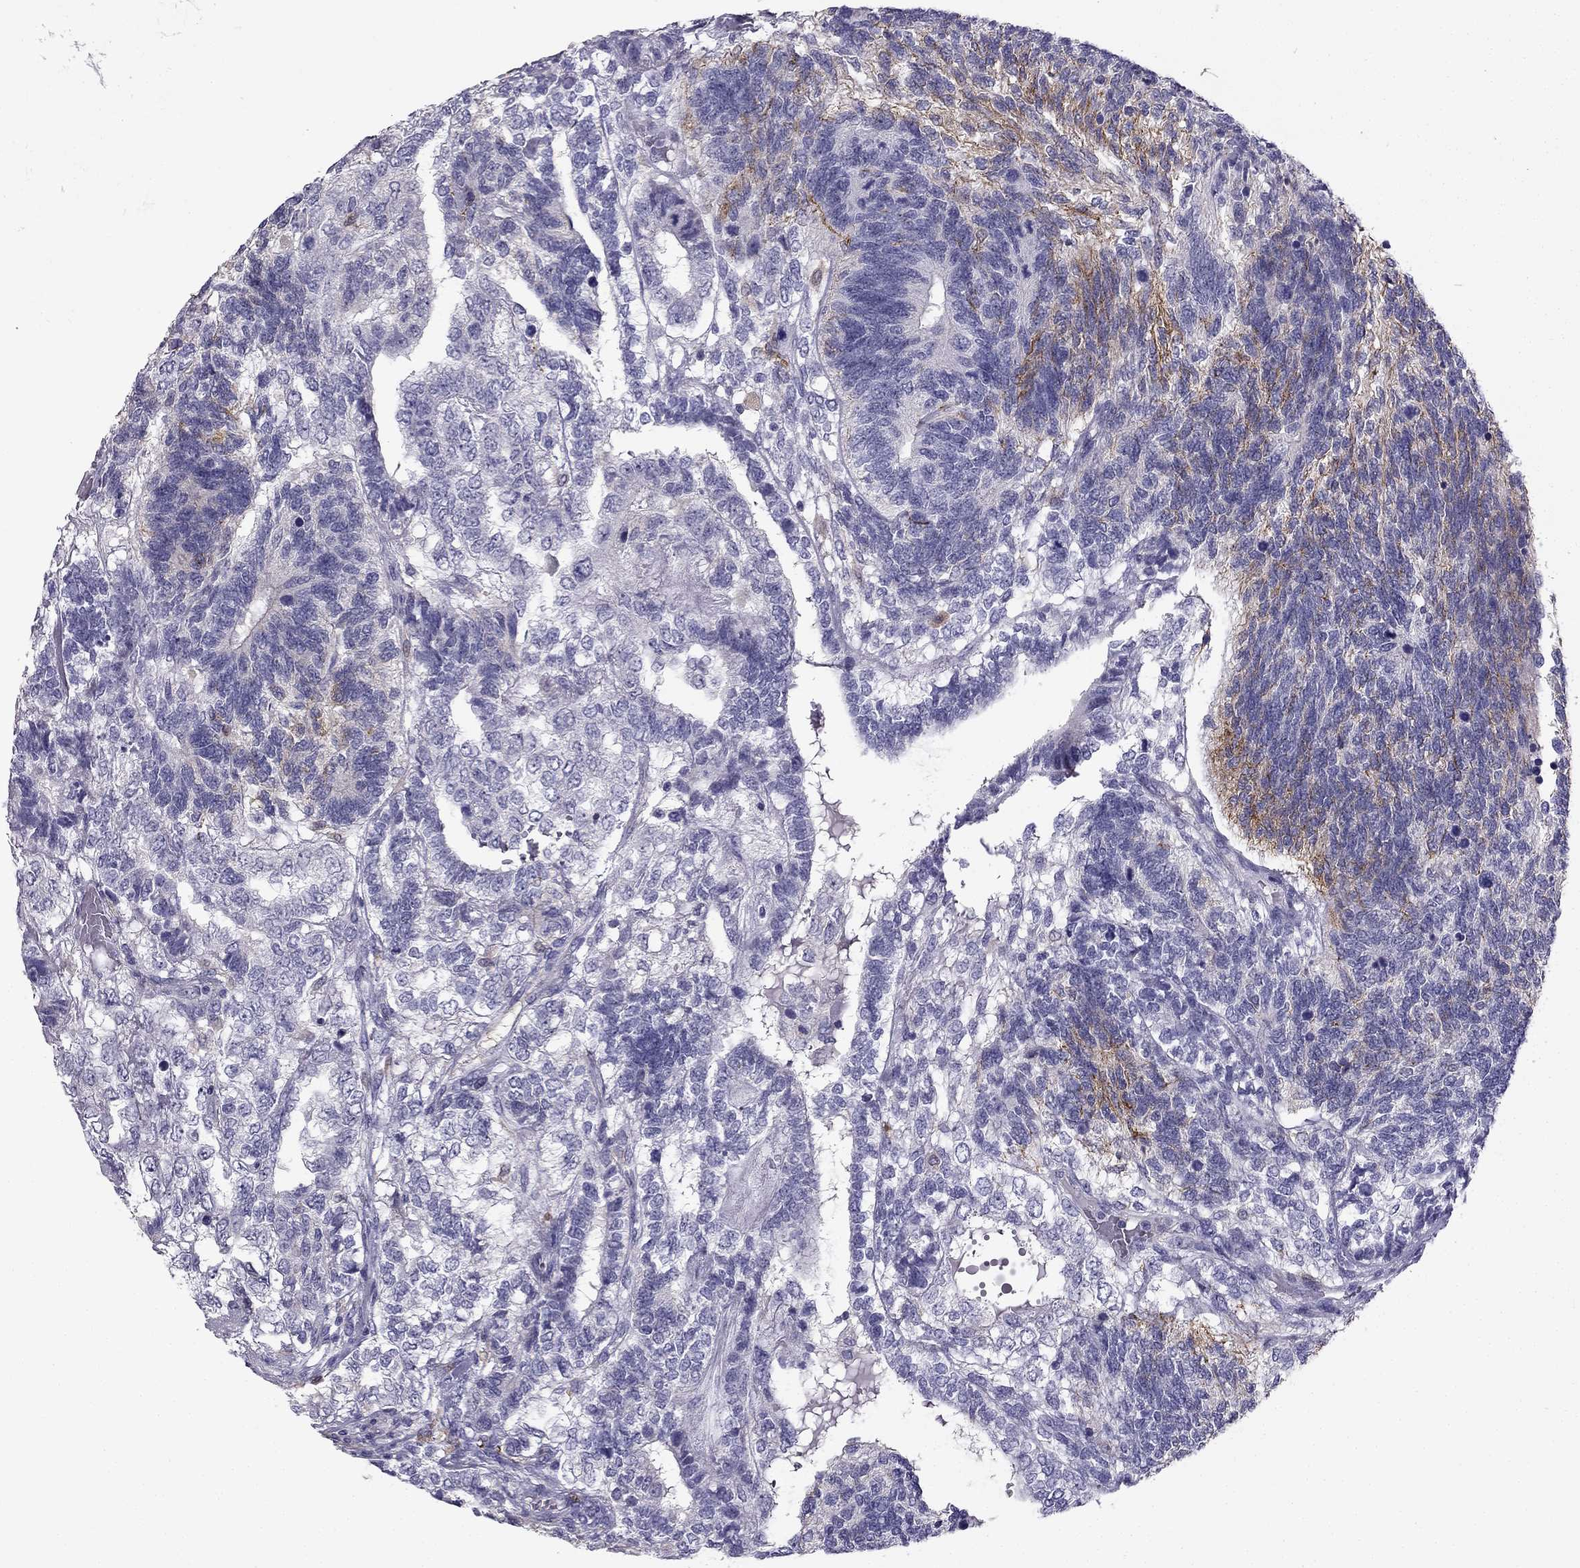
{"staining": {"intensity": "moderate", "quantity": "<25%", "location": "cytoplasmic/membranous"}, "tissue": "testis cancer", "cell_type": "Tumor cells", "image_type": "cancer", "snomed": [{"axis": "morphology", "description": "Seminoma, NOS"}, {"axis": "morphology", "description": "Carcinoma, Embryonal, NOS"}, {"axis": "topography", "description": "Testis"}], "caption": "This is a micrograph of IHC staining of testis cancer (embryonal carcinoma), which shows moderate expression in the cytoplasmic/membranous of tumor cells.", "gene": "LMTK3", "patient": {"sex": "male", "age": 41}}